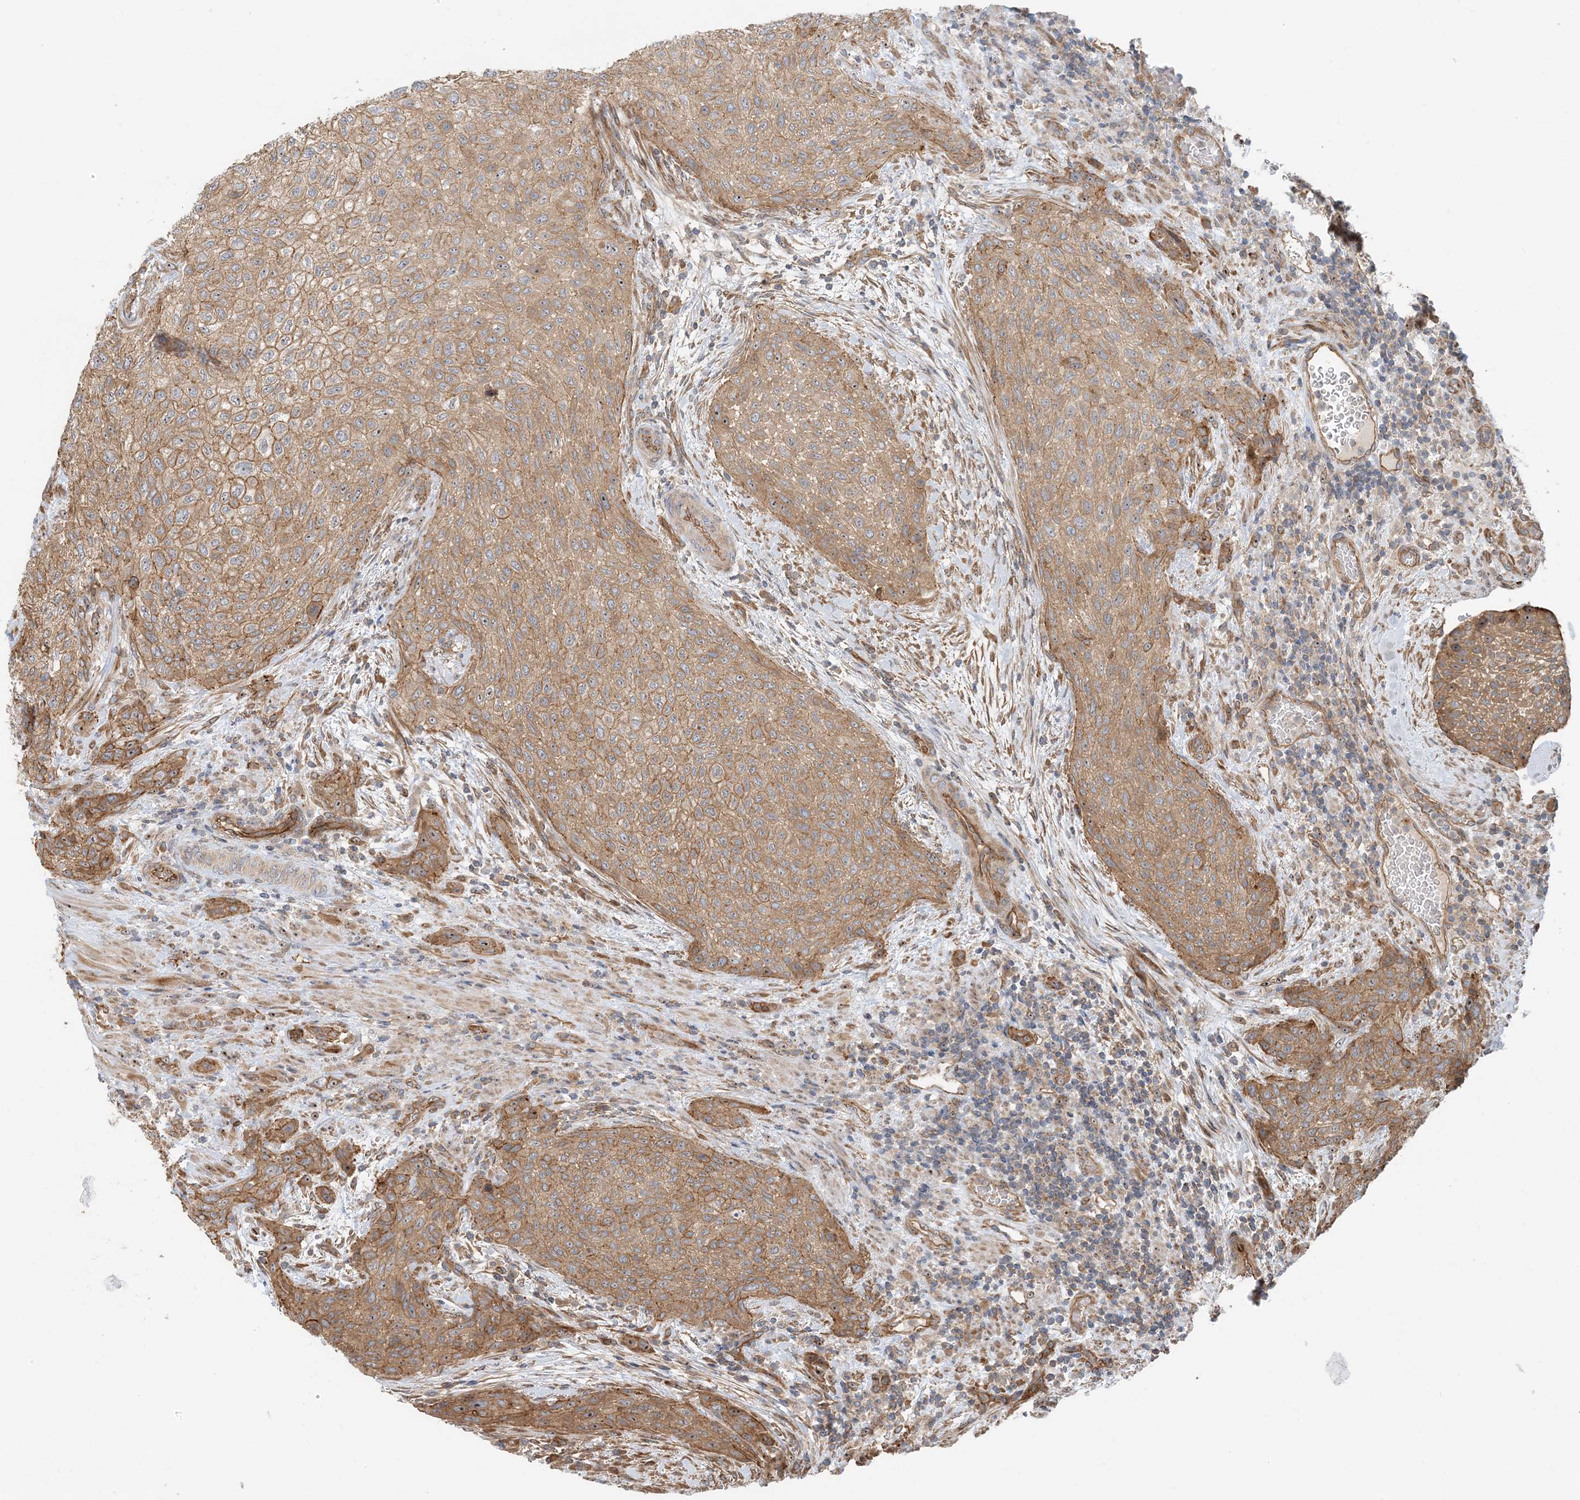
{"staining": {"intensity": "moderate", "quantity": ">75%", "location": "cytoplasmic/membranous"}, "tissue": "urothelial cancer", "cell_type": "Tumor cells", "image_type": "cancer", "snomed": [{"axis": "morphology", "description": "Urothelial carcinoma, High grade"}, {"axis": "topography", "description": "Urinary bladder"}], "caption": "A medium amount of moderate cytoplasmic/membranous staining is seen in about >75% of tumor cells in high-grade urothelial carcinoma tissue. Immunohistochemistry stains the protein in brown and the nuclei are stained blue.", "gene": "MYL5", "patient": {"sex": "male", "age": 35}}